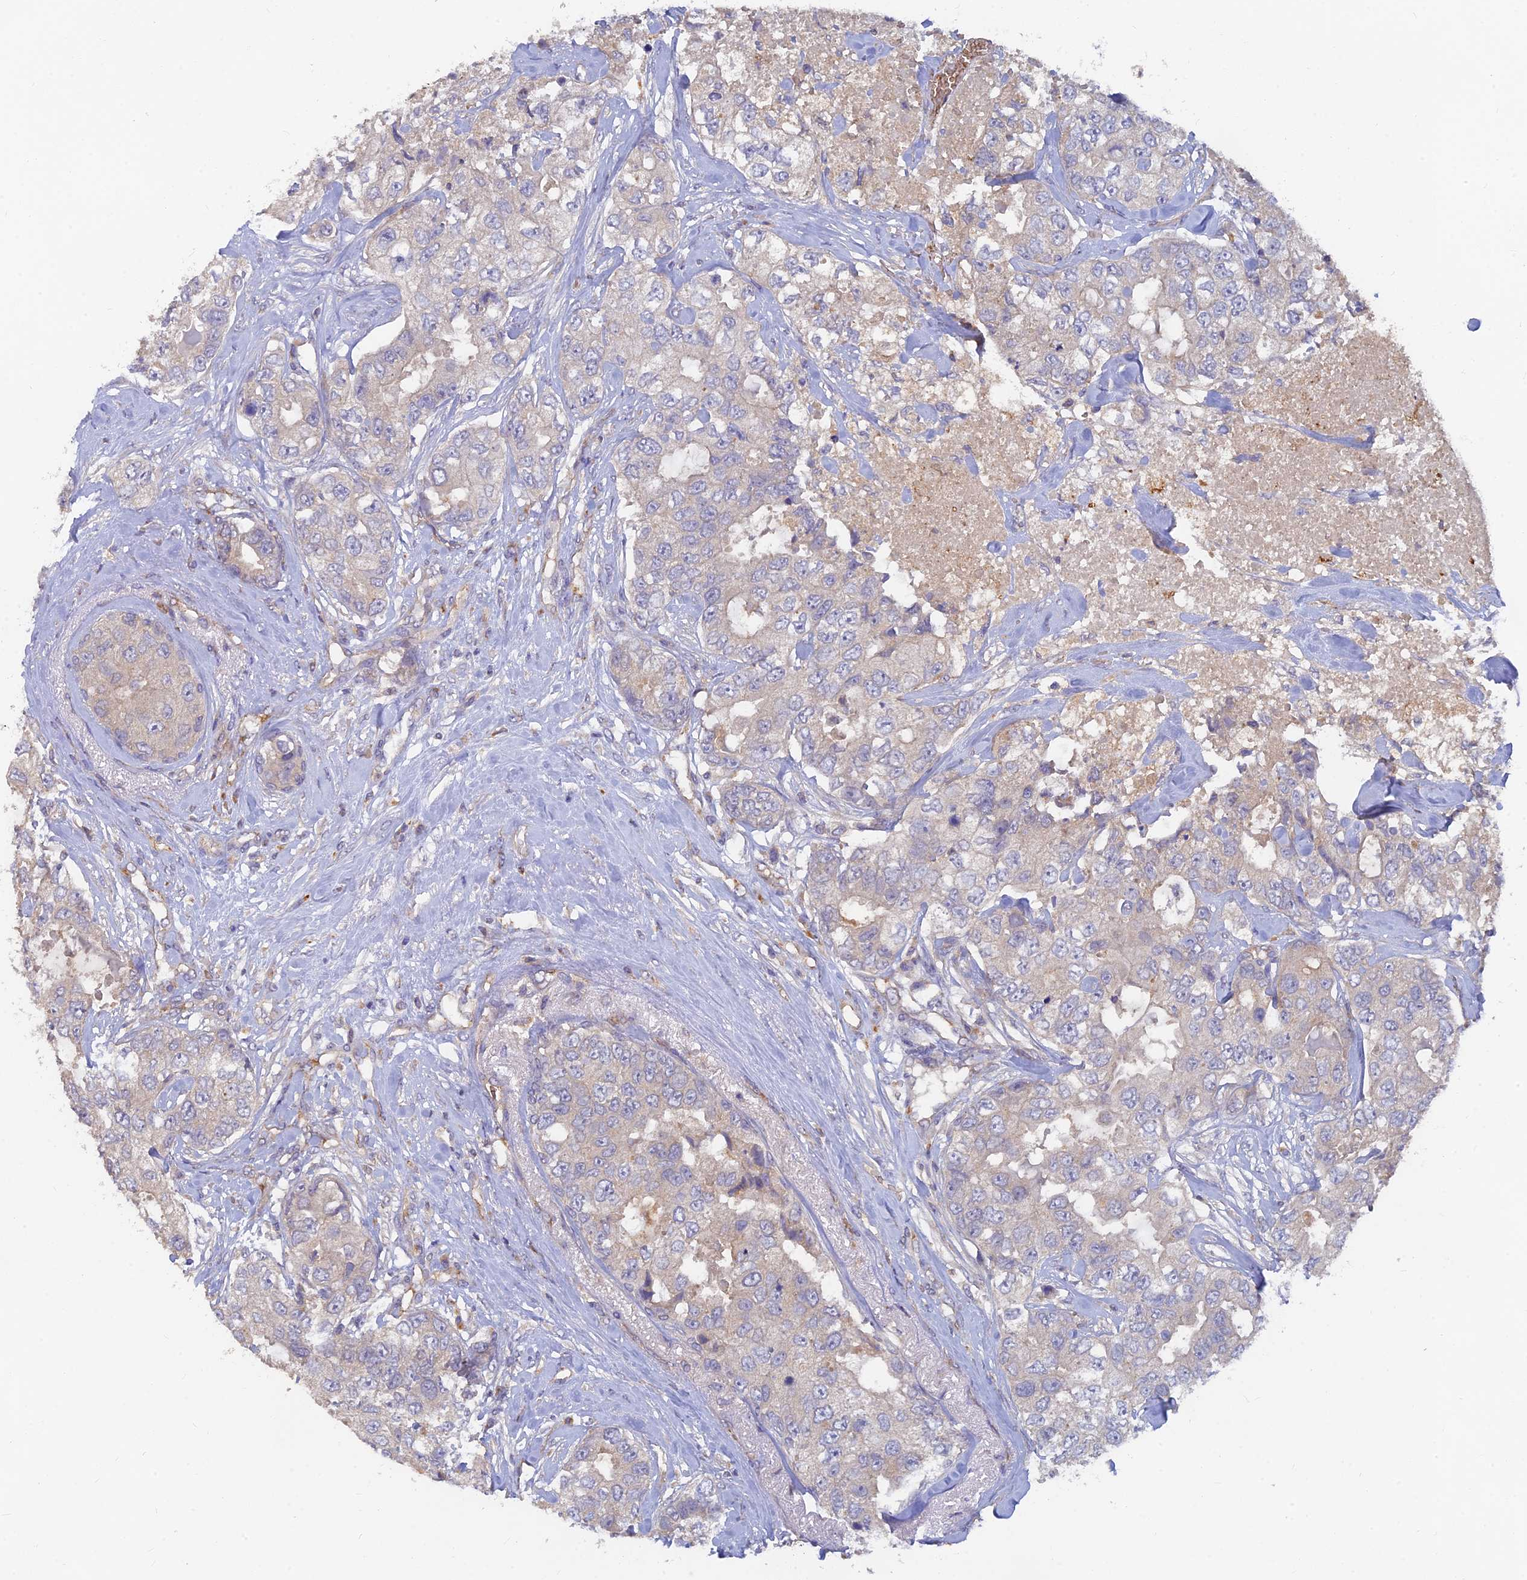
{"staining": {"intensity": "weak", "quantity": "25%-75%", "location": "cytoplasmic/membranous"}, "tissue": "breast cancer", "cell_type": "Tumor cells", "image_type": "cancer", "snomed": [{"axis": "morphology", "description": "Duct carcinoma"}, {"axis": "topography", "description": "Breast"}], "caption": "Immunohistochemical staining of human breast intraductal carcinoma exhibits weak cytoplasmic/membranous protein expression in about 25%-75% of tumor cells. (Brightfield microscopy of DAB IHC at high magnification).", "gene": "ARRDC1", "patient": {"sex": "female", "age": 62}}